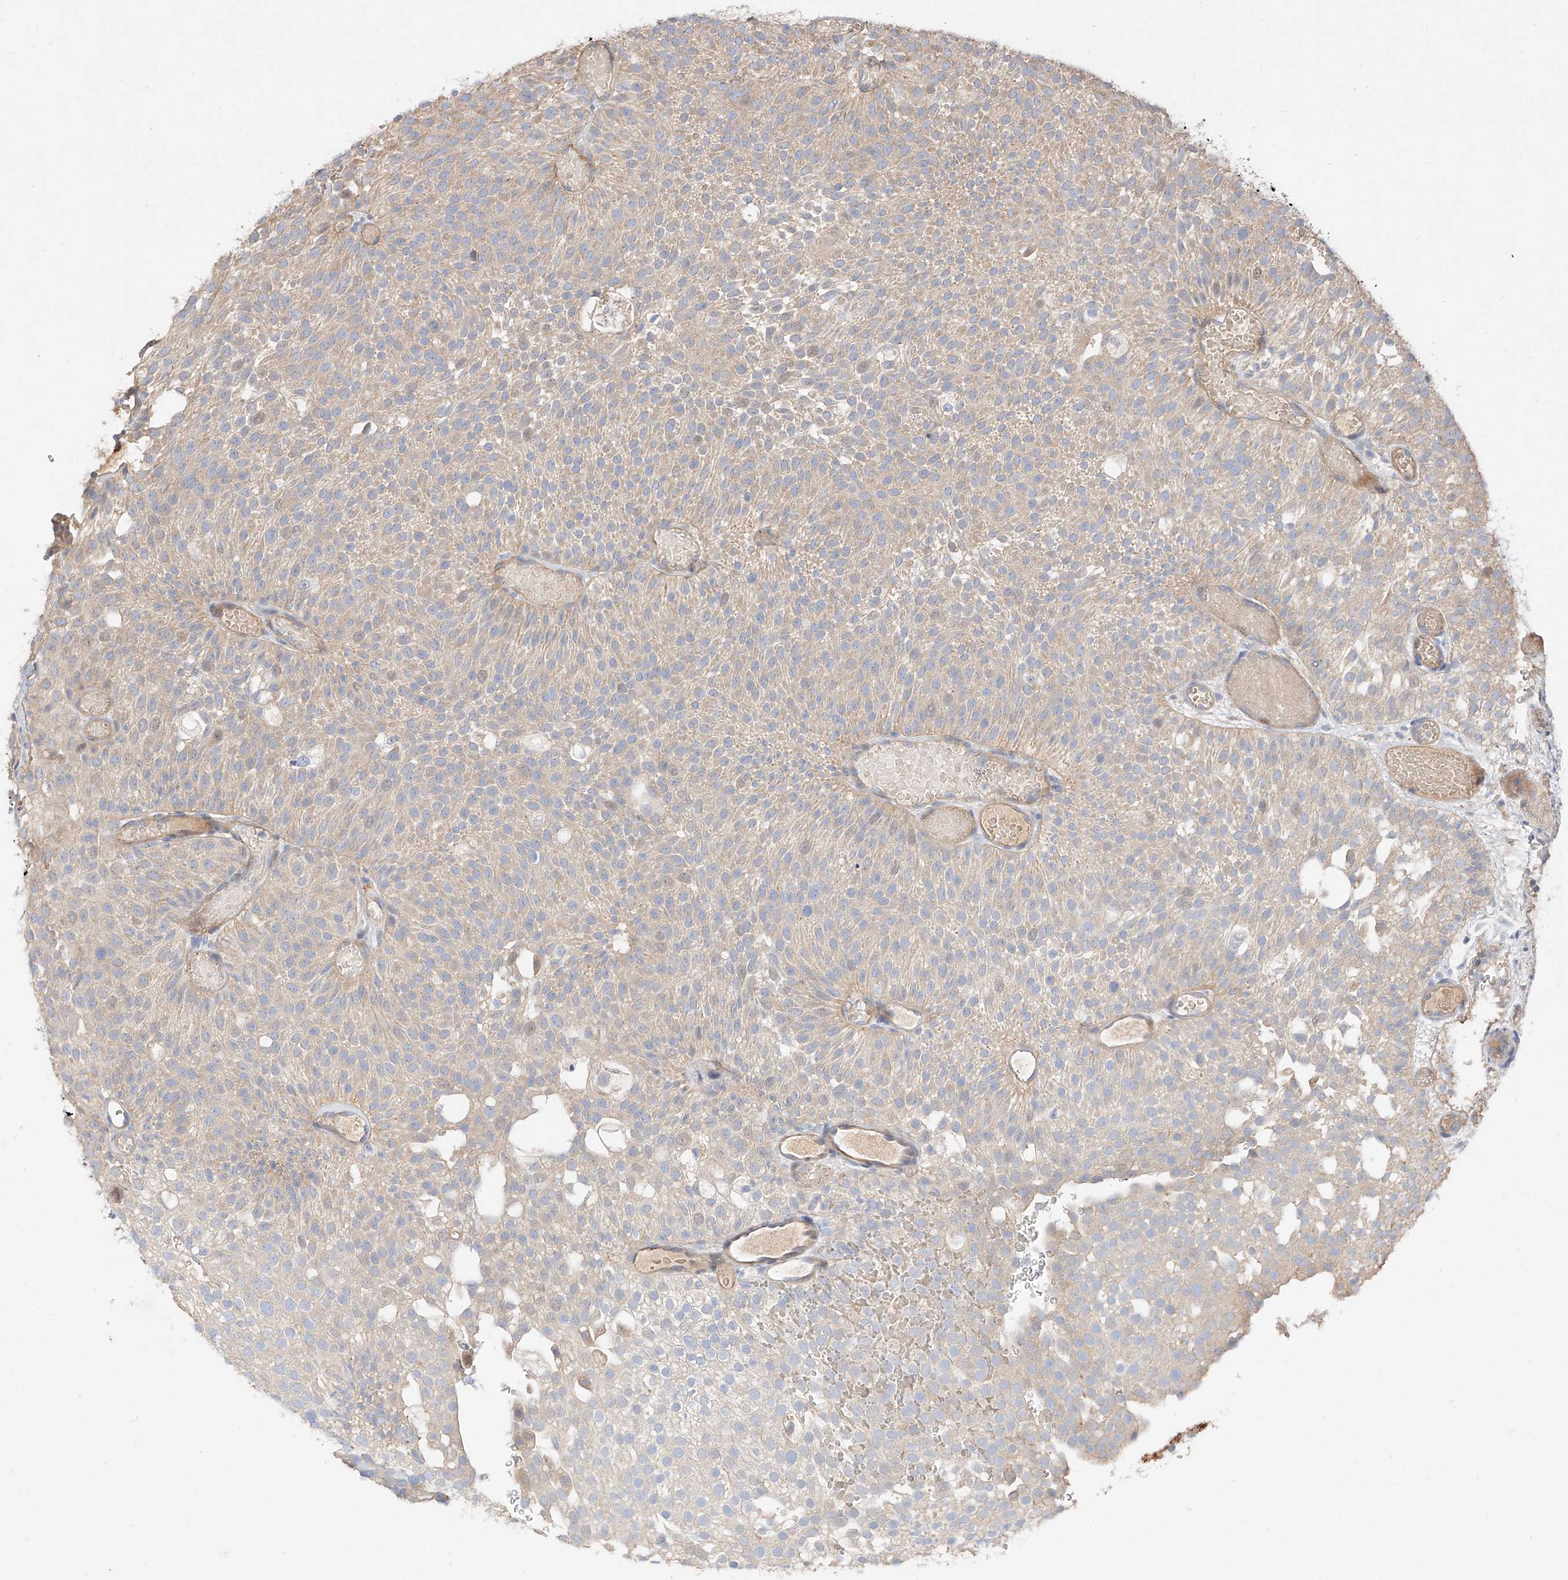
{"staining": {"intensity": "weak", "quantity": ">75%", "location": "cytoplasmic/membranous"}, "tissue": "urothelial cancer", "cell_type": "Tumor cells", "image_type": "cancer", "snomed": [{"axis": "morphology", "description": "Urothelial carcinoma, Low grade"}, {"axis": "topography", "description": "Urinary bladder"}], "caption": "Urothelial carcinoma (low-grade) stained with a protein marker exhibits weak staining in tumor cells.", "gene": "DIRAS3", "patient": {"sex": "male", "age": 78}}